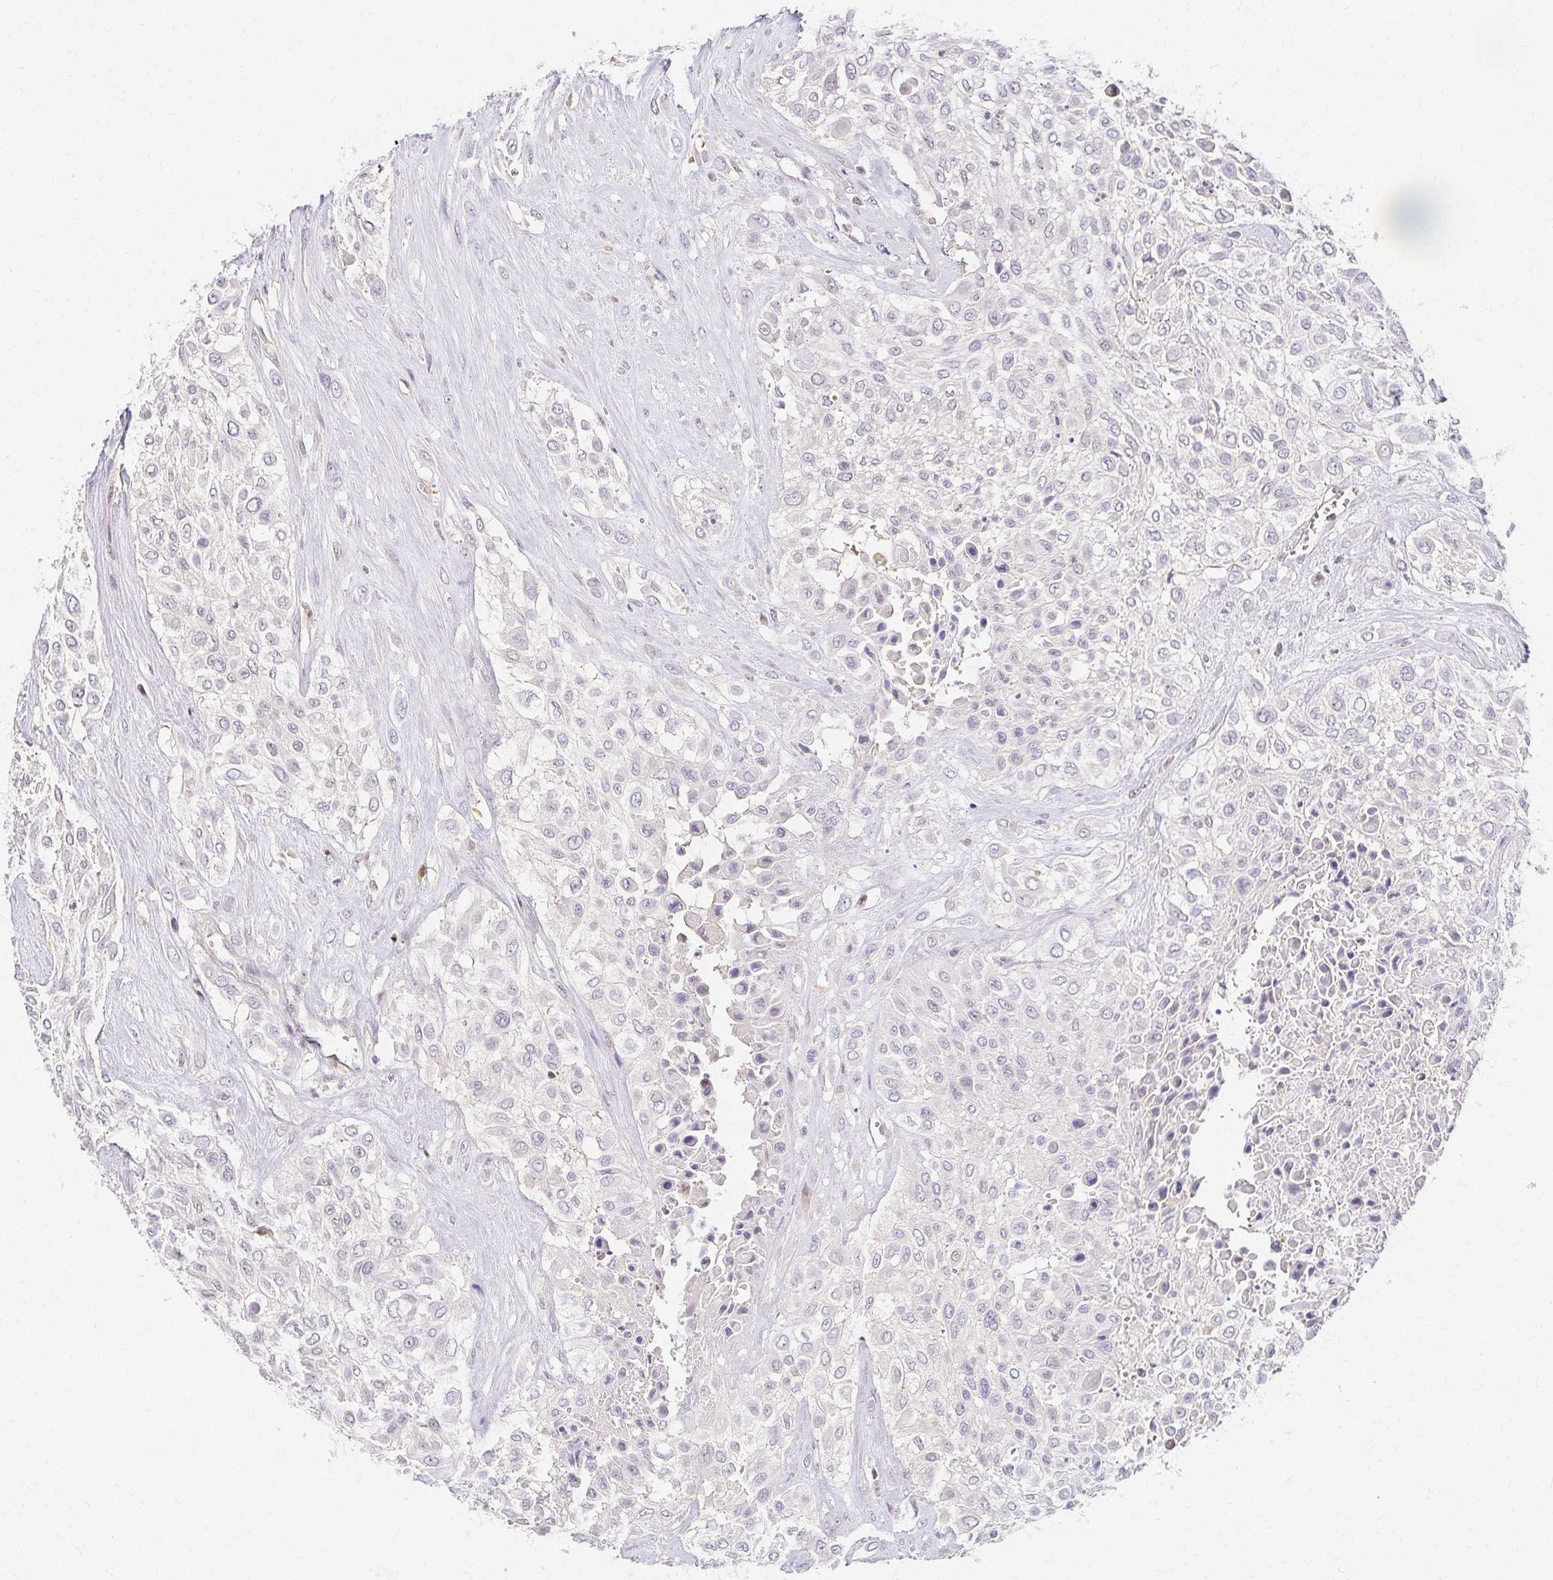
{"staining": {"intensity": "negative", "quantity": "none", "location": "none"}, "tissue": "urothelial cancer", "cell_type": "Tumor cells", "image_type": "cancer", "snomed": [{"axis": "morphology", "description": "Urothelial carcinoma, High grade"}, {"axis": "topography", "description": "Urinary bladder"}], "caption": "A photomicrograph of human high-grade urothelial carcinoma is negative for staining in tumor cells.", "gene": "AZGP1", "patient": {"sex": "male", "age": 57}}